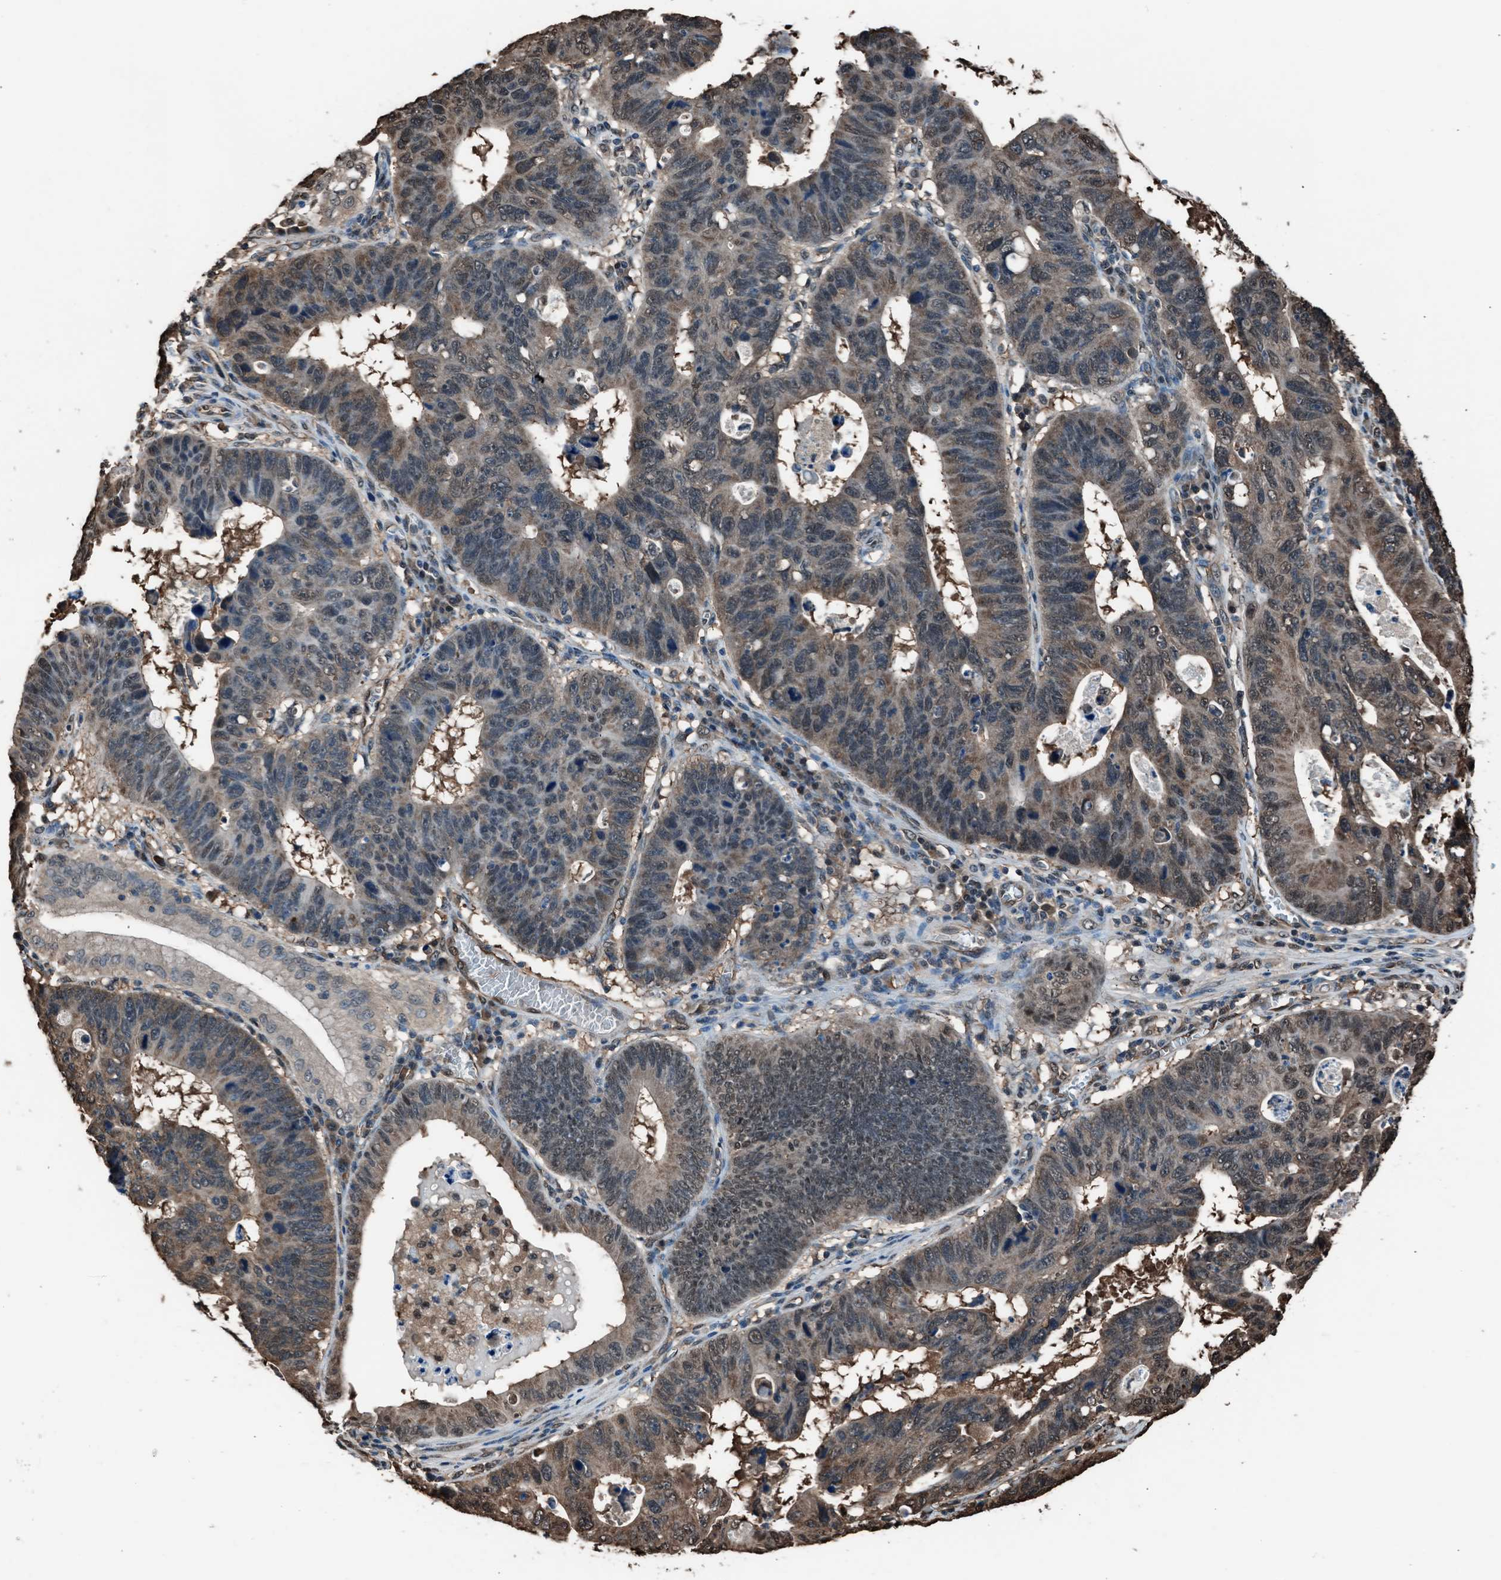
{"staining": {"intensity": "weak", "quantity": ">75%", "location": "cytoplasmic/membranous"}, "tissue": "stomach cancer", "cell_type": "Tumor cells", "image_type": "cancer", "snomed": [{"axis": "morphology", "description": "Adenocarcinoma, NOS"}, {"axis": "topography", "description": "Stomach"}], "caption": "Protein expression analysis of human adenocarcinoma (stomach) reveals weak cytoplasmic/membranous staining in approximately >75% of tumor cells.", "gene": "YWHAG", "patient": {"sex": "male", "age": 59}}